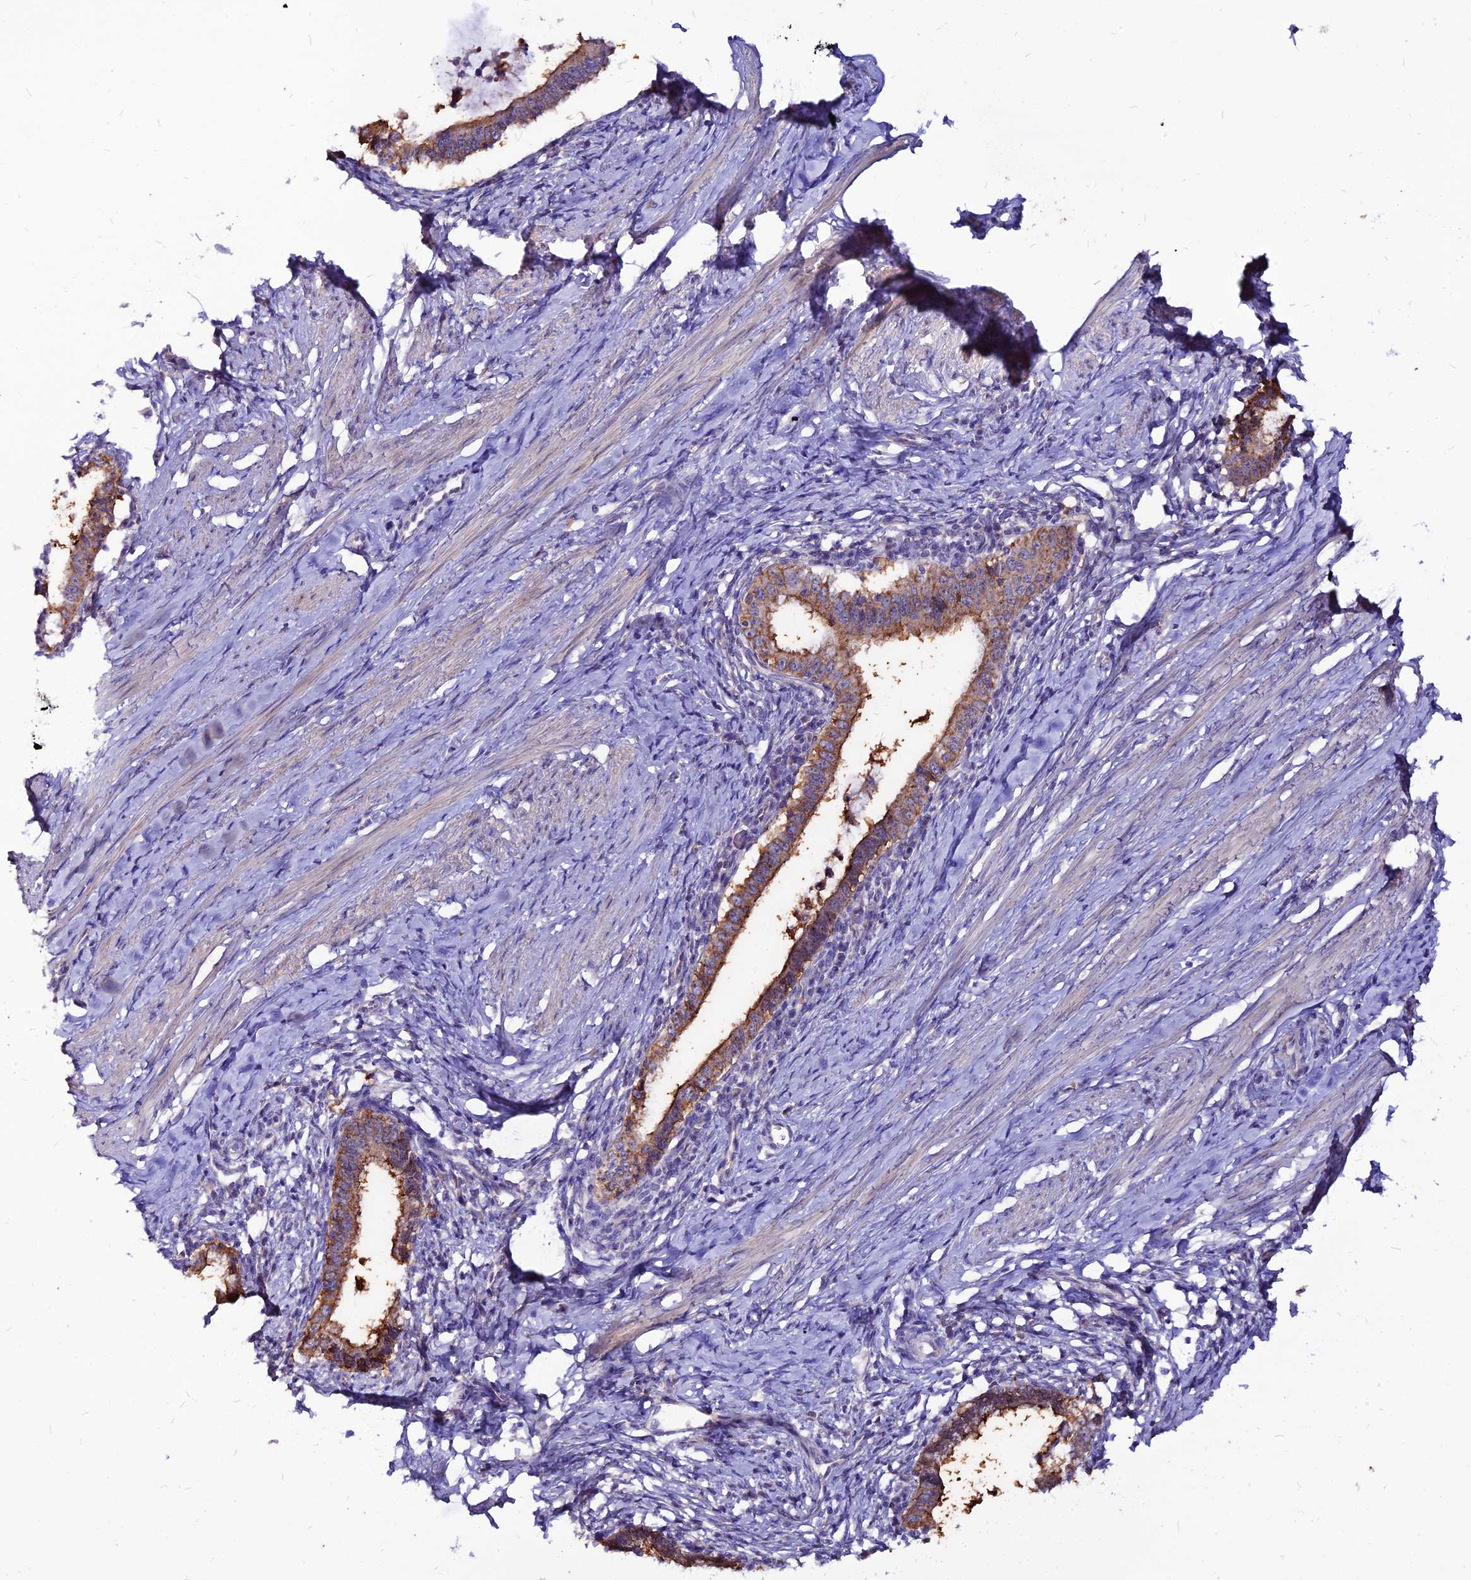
{"staining": {"intensity": "moderate", "quantity": ">75%", "location": "cytoplasmic/membranous"}, "tissue": "cervical cancer", "cell_type": "Tumor cells", "image_type": "cancer", "snomed": [{"axis": "morphology", "description": "Adenocarcinoma, NOS"}, {"axis": "topography", "description": "Cervix"}], "caption": "Cervical adenocarcinoma stained with a brown dye demonstrates moderate cytoplasmic/membranous positive staining in approximately >75% of tumor cells.", "gene": "CZIB", "patient": {"sex": "female", "age": 36}}